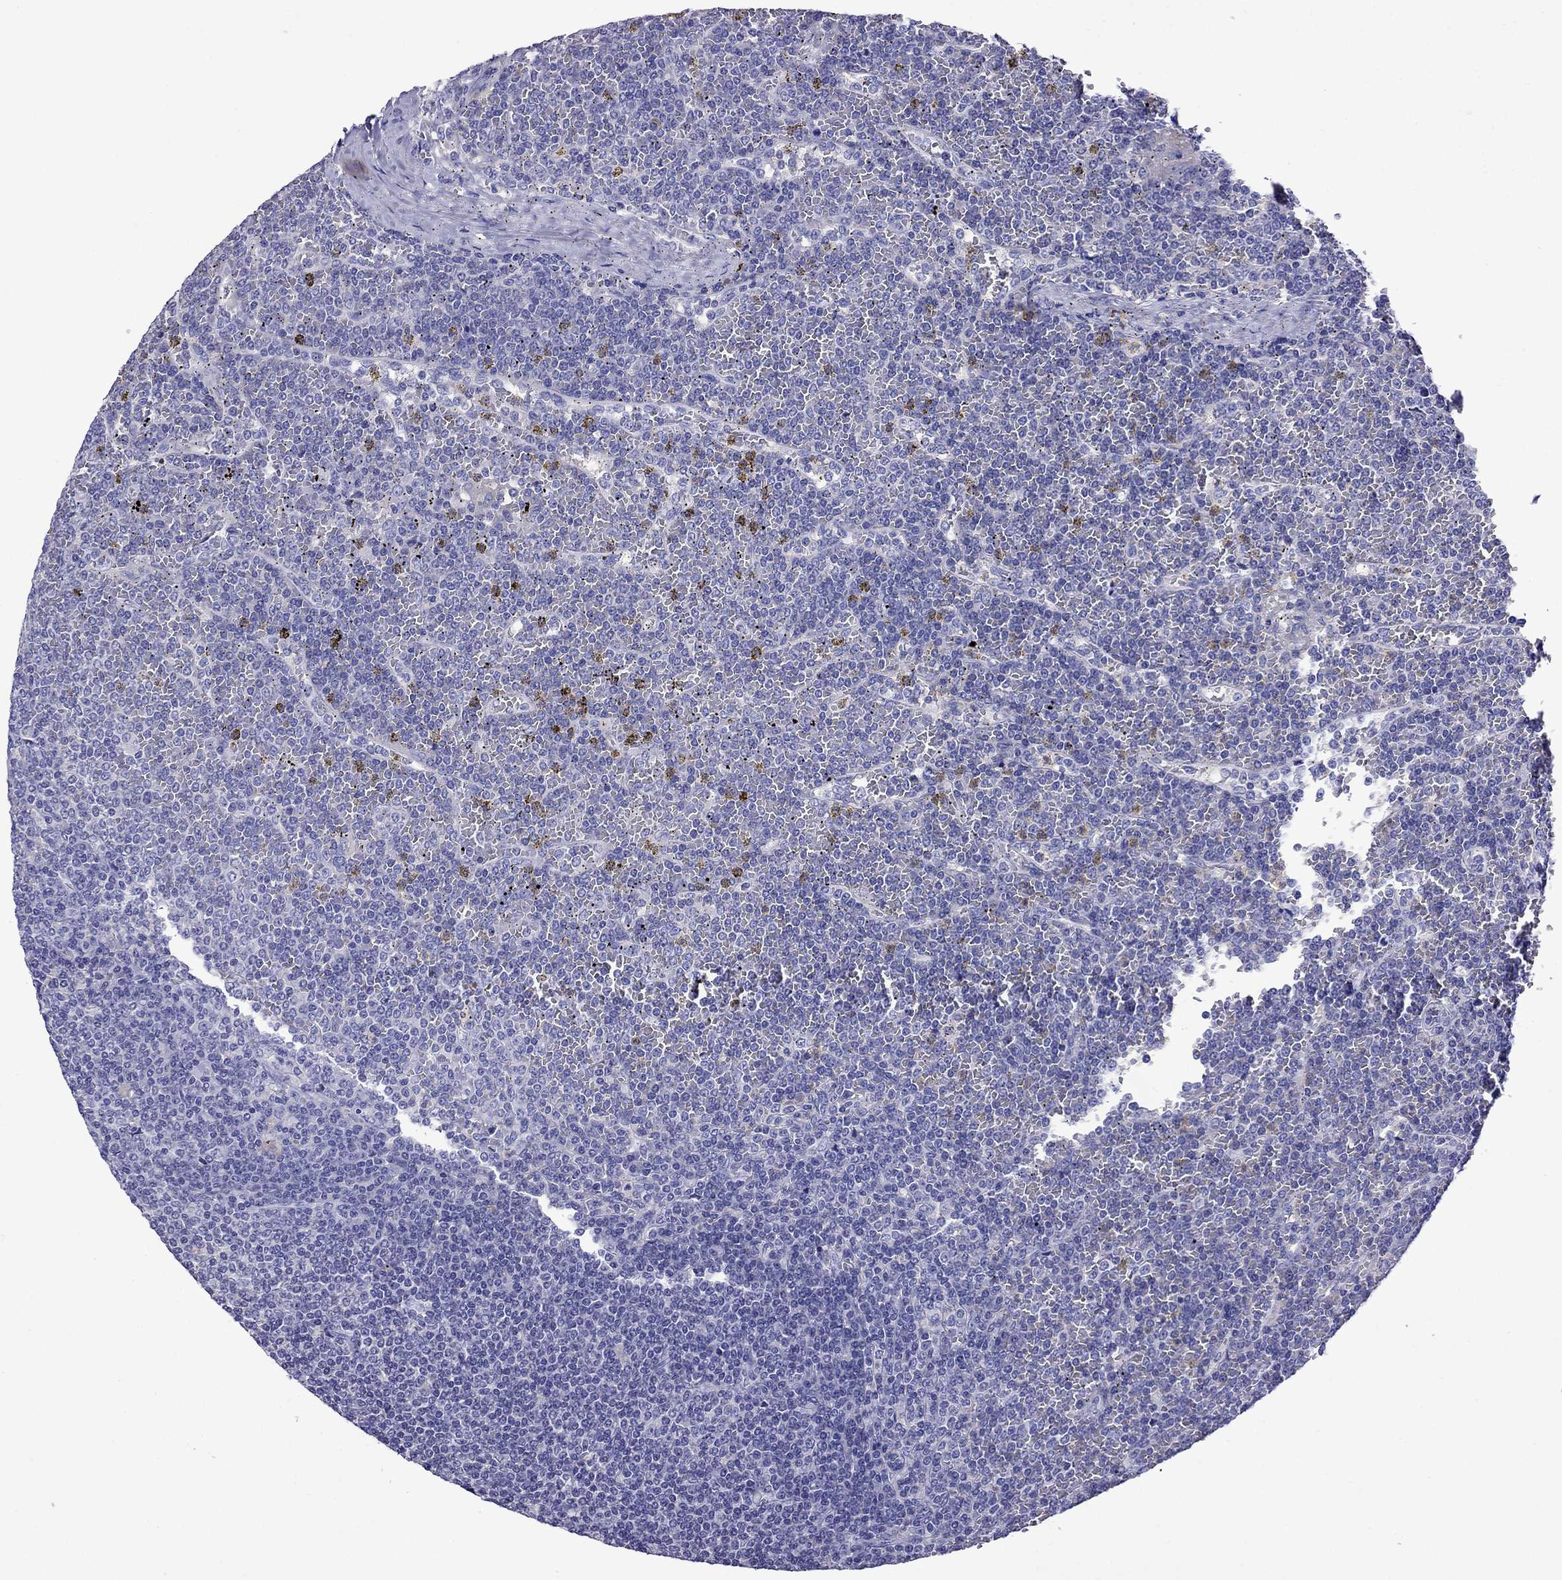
{"staining": {"intensity": "negative", "quantity": "none", "location": "none"}, "tissue": "lymphoma", "cell_type": "Tumor cells", "image_type": "cancer", "snomed": [{"axis": "morphology", "description": "Malignant lymphoma, non-Hodgkin's type, Low grade"}, {"axis": "topography", "description": "Spleen"}], "caption": "A high-resolution micrograph shows immunohistochemistry (IHC) staining of malignant lymphoma, non-Hodgkin's type (low-grade), which demonstrates no significant expression in tumor cells.", "gene": "SCG2", "patient": {"sex": "female", "age": 19}}